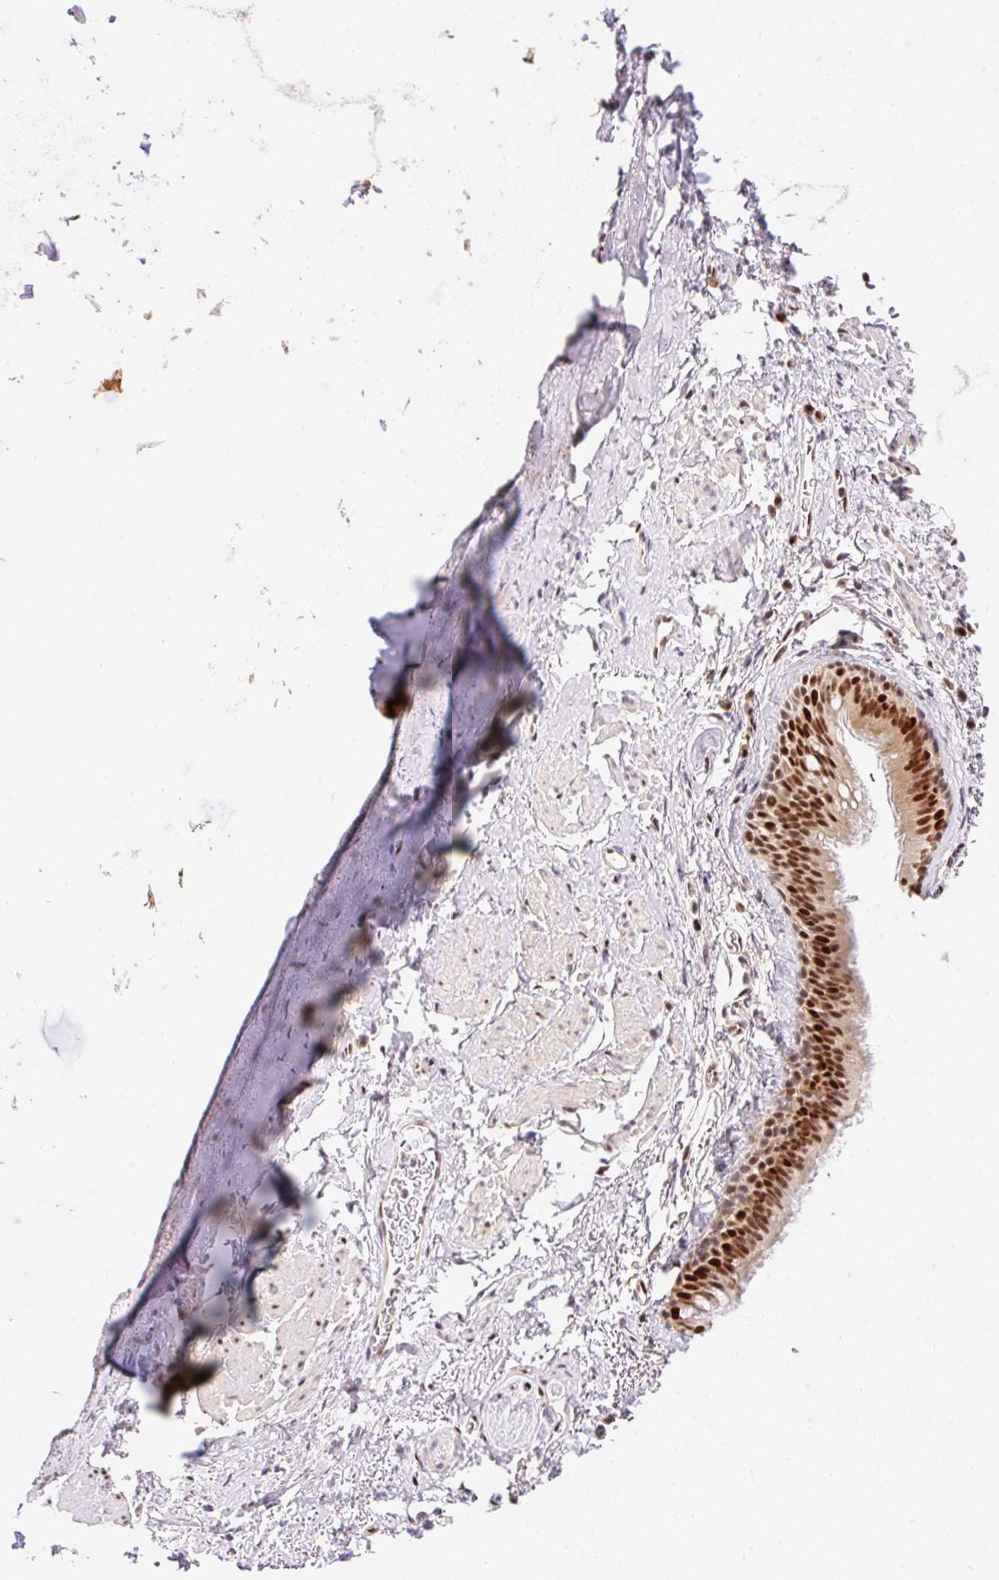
{"staining": {"intensity": "strong", "quantity": ">75%", "location": "nuclear"}, "tissue": "bronchus", "cell_type": "Respiratory epithelial cells", "image_type": "normal", "snomed": [{"axis": "morphology", "description": "Normal tissue, NOS"}, {"axis": "topography", "description": "Bronchus"}], "caption": "Protein analysis of normal bronchus shows strong nuclear expression in approximately >75% of respiratory epithelial cells. The protein of interest is shown in brown color, while the nuclei are stained blue.", "gene": "GPR139", "patient": {"sex": "male", "age": 67}}